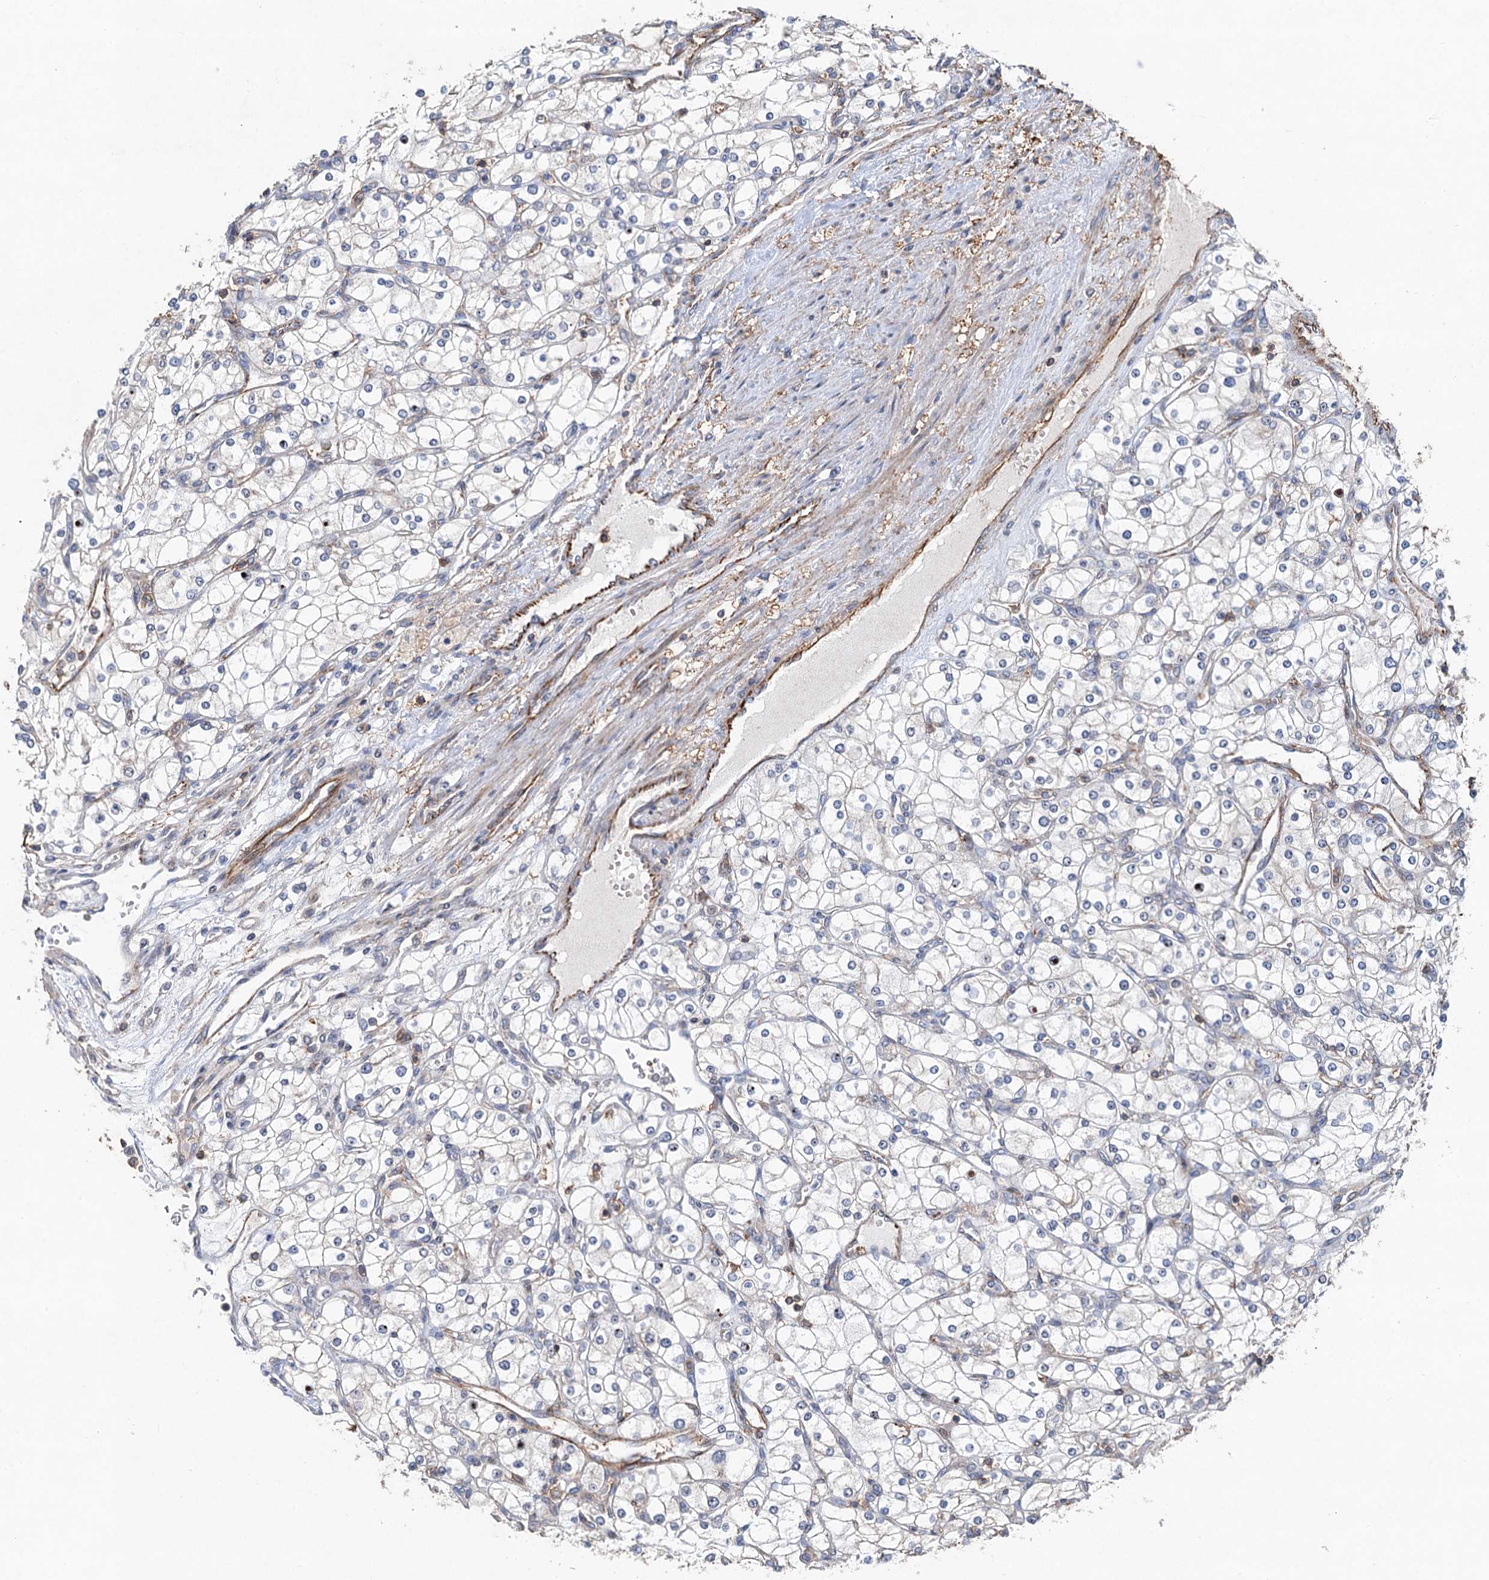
{"staining": {"intensity": "negative", "quantity": "none", "location": "none"}, "tissue": "renal cancer", "cell_type": "Tumor cells", "image_type": "cancer", "snomed": [{"axis": "morphology", "description": "Adenocarcinoma, NOS"}, {"axis": "topography", "description": "Kidney"}], "caption": "Image shows no significant protein positivity in tumor cells of renal adenocarcinoma.", "gene": "TMA16", "patient": {"sex": "male", "age": 80}}